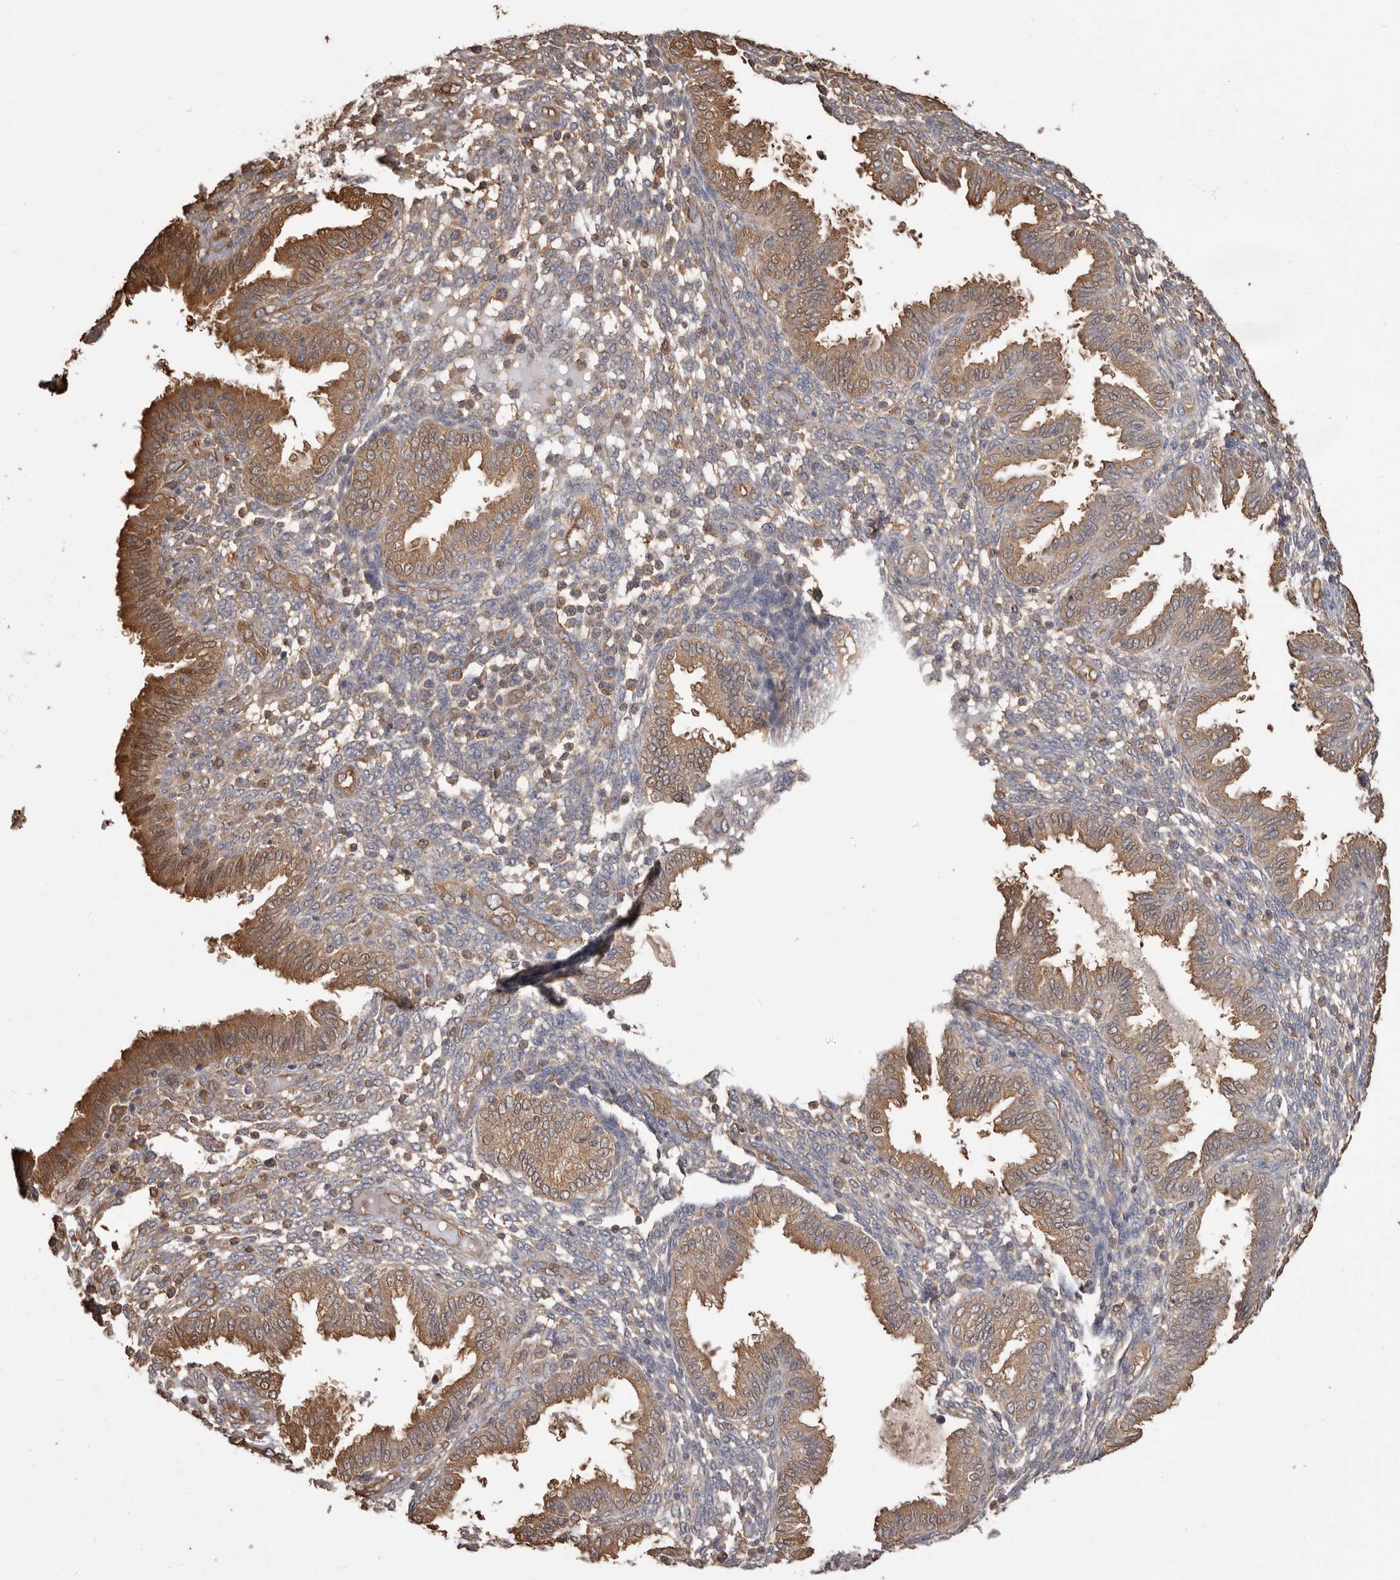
{"staining": {"intensity": "moderate", "quantity": "<25%", "location": "cytoplasmic/membranous"}, "tissue": "endometrium", "cell_type": "Cells in endometrial stroma", "image_type": "normal", "snomed": [{"axis": "morphology", "description": "Normal tissue, NOS"}, {"axis": "topography", "description": "Endometrium"}], "caption": "Endometrium stained with IHC reveals moderate cytoplasmic/membranous positivity in about <25% of cells in endometrial stroma.", "gene": "PKM", "patient": {"sex": "female", "age": 33}}